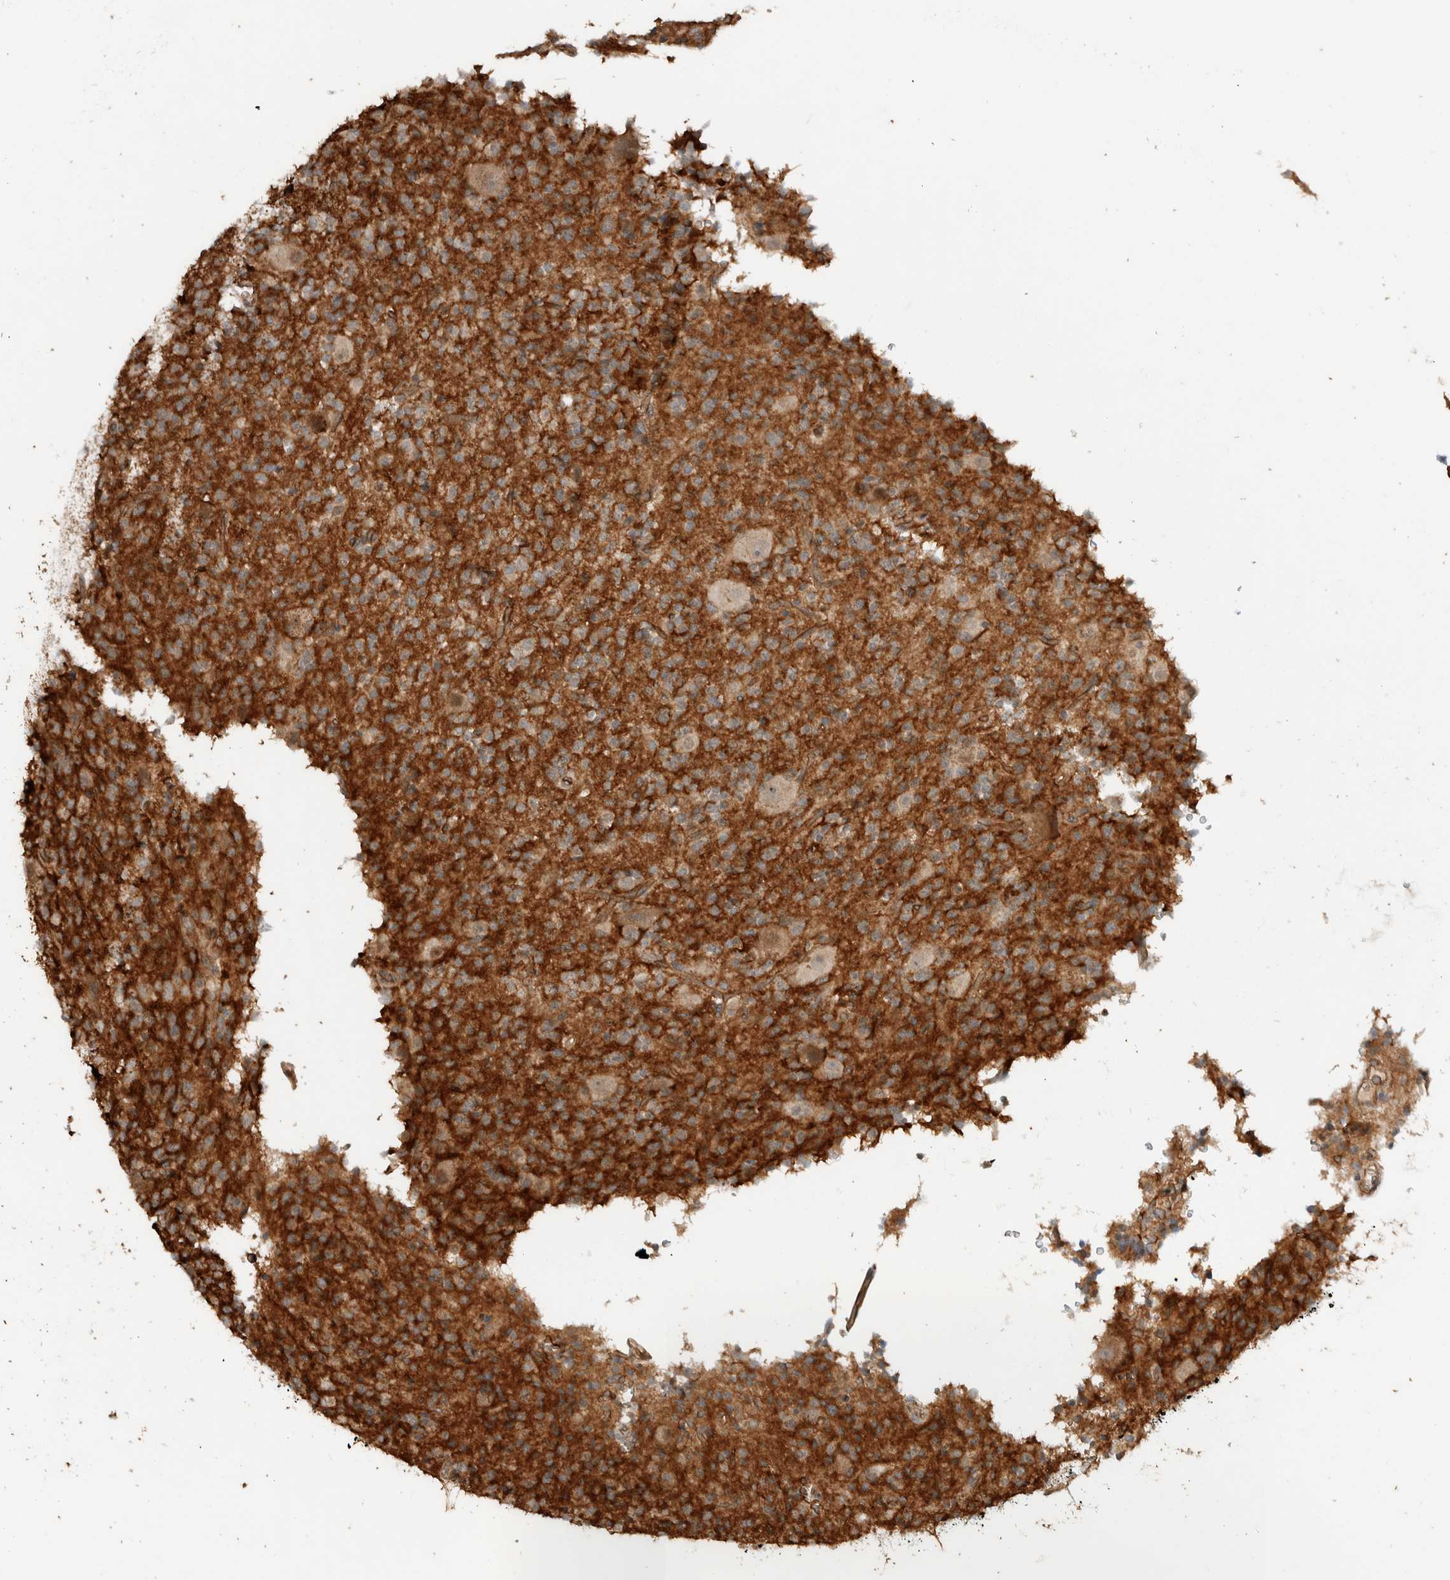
{"staining": {"intensity": "moderate", "quantity": ">75%", "location": "cytoplasmic/membranous"}, "tissue": "glioma", "cell_type": "Tumor cells", "image_type": "cancer", "snomed": [{"axis": "morphology", "description": "Glioma, malignant, High grade"}, {"axis": "topography", "description": "Brain"}], "caption": "High-magnification brightfield microscopy of malignant glioma (high-grade) stained with DAB (3,3'-diaminobenzidine) (brown) and counterstained with hematoxylin (blue). tumor cells exhibit moderate cytoplasmic/membranous staining is seen in approximately>75% of cells. Immunohistochemistry stains the protein in brown and the nuclei are stained blue.", "gene": "ARMC7", "patient": {"sex": "male", "age": 34}}